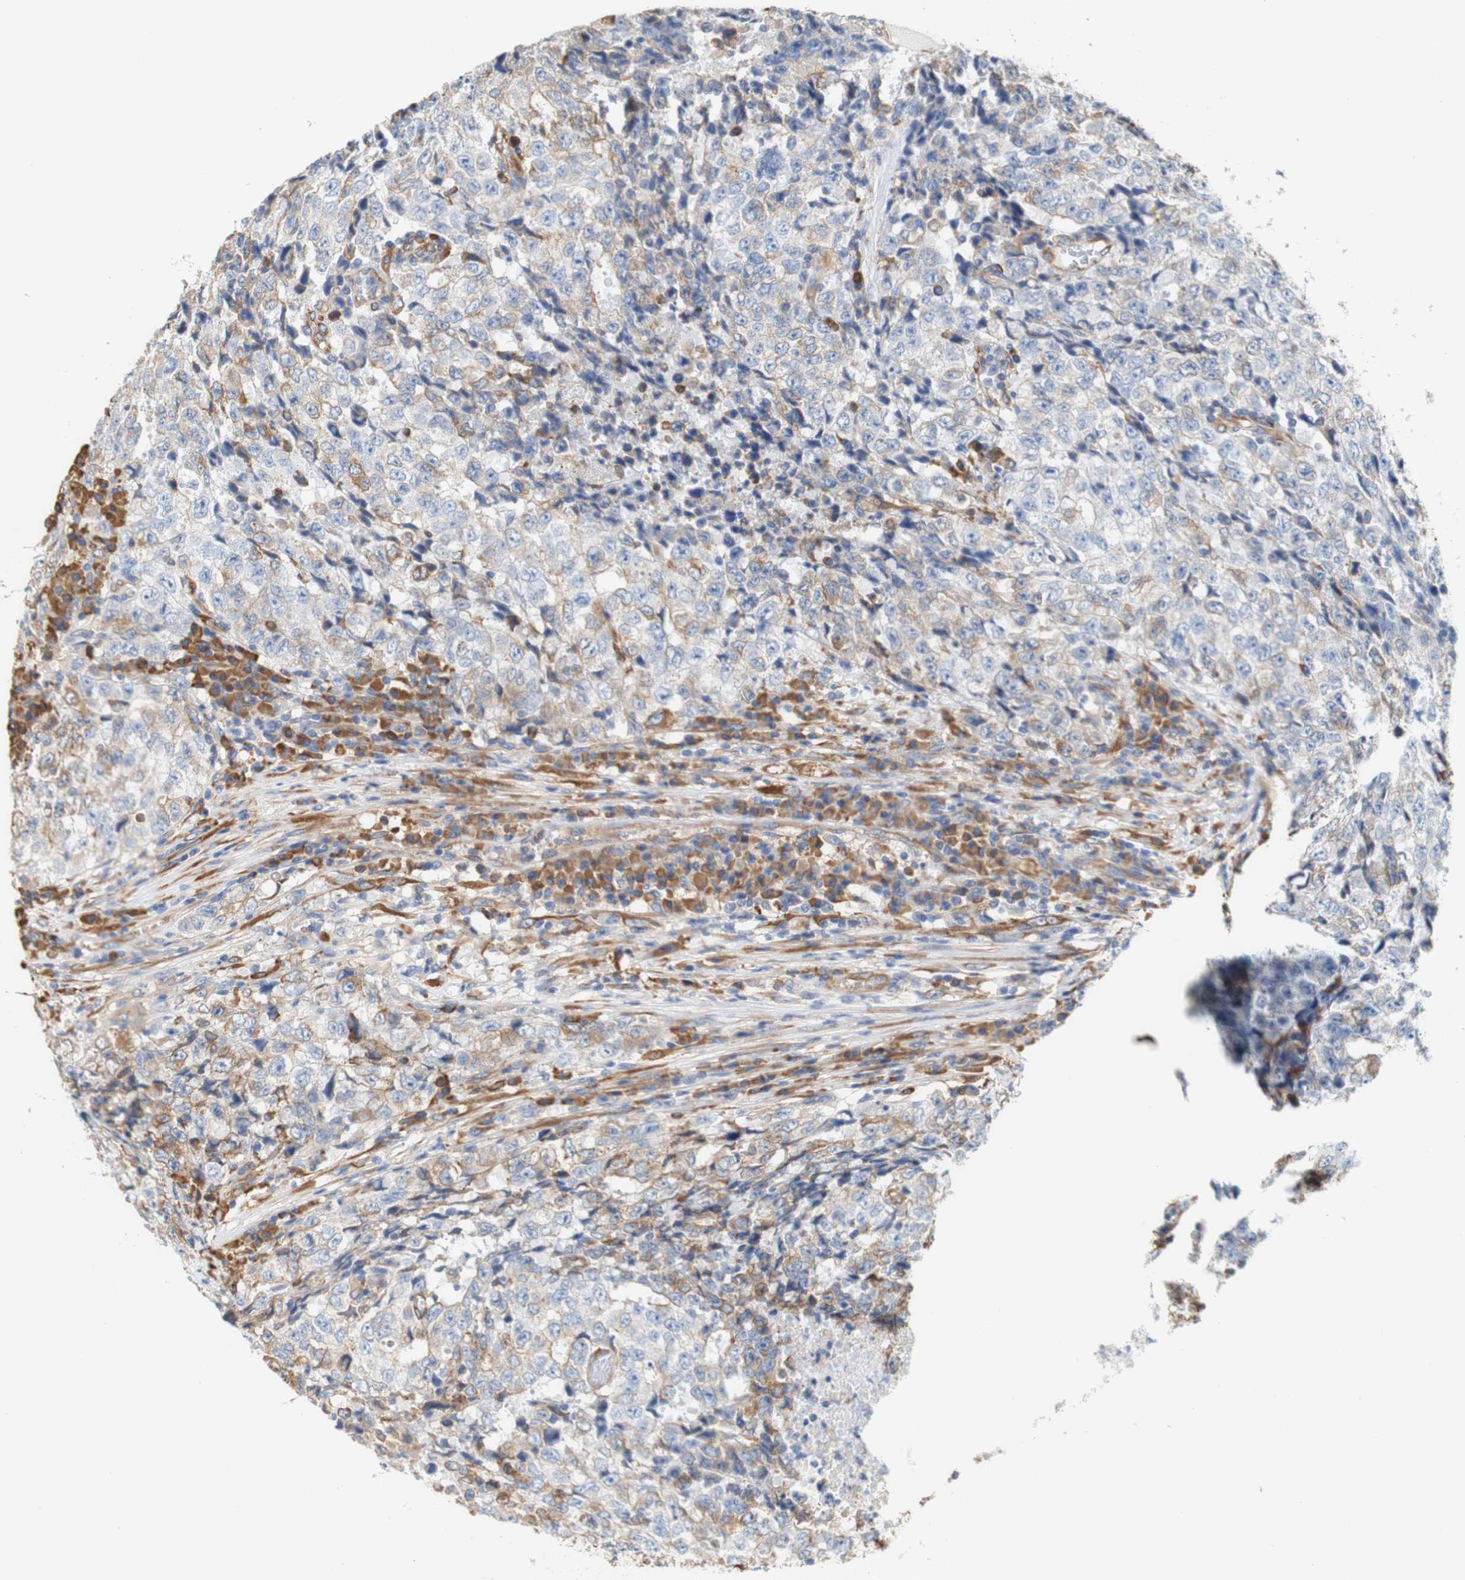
{"staining": {"intensity": "weak", "quantity": "<25%", "location": "cytoplasmic/membranous"}, "tissue": "testis cancer", "cell_type": "Tumor cells", "image_type": "cancer", "snomed": [{"axis": "morphology", "description": "Necrosis, NOS"}, {"axis": "morphology", "description": "Carcinoma, Embryonal, NOS"}, {"axis": "topography", "description": "Testis"}], "caption": "This histopathology image is of embryonal carcinoma (testis) stained with immunohistochemistry to label a protein in brown with the nuclei are counter-stained blue. There is no positivity in tumor cells. Nuclei are stained in blue.", "gene": "EIF2AK4", "patient": {"sex": "male", "age": 19}}